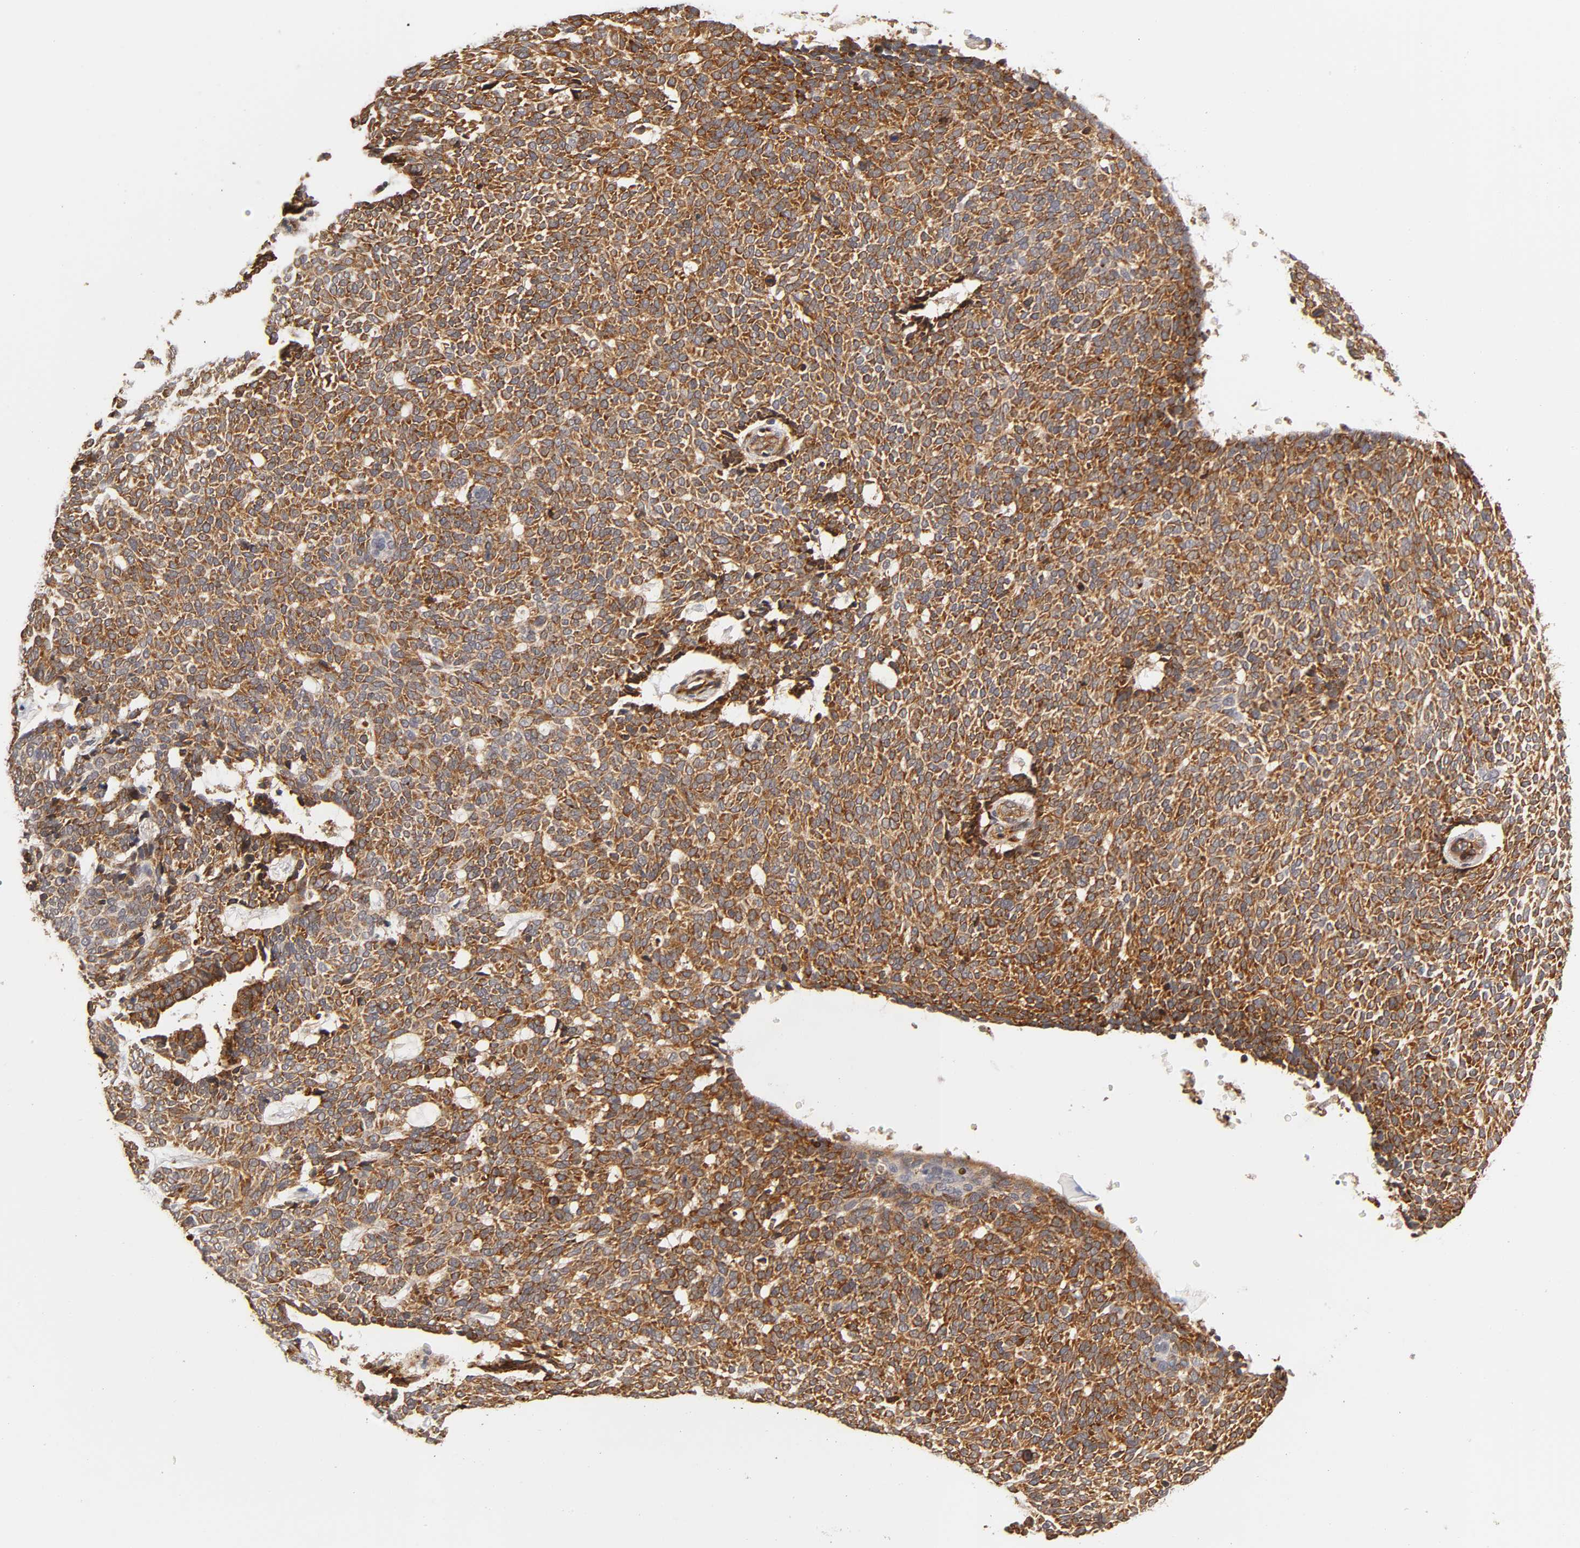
{"staining": {"intensity": "strong", "quantity": ">75%", "location": "cytoplasmic/membranous"}, "tissue": "skin cancer", "cell_type": "Tumor cells", "image_type": "cancer", "snomed": [{"axis": "morphology", "description": "Normal tissue, NOS"}, {"axis": "morphology", "description": "Basal cell carcinoma"}, {"axis": "topography", "description": "Skin"}], "caption": "Immunohistochemistry (IHC) histopathology image of neoplastic tissue: skin cancer (basal cell carcinoma) stained using immunohistochemistry exhibits high levels of strong protein expression localized specifically in the cytoplasmic/membranous of tumor cells, appearing as a cytoplasmic/membranous brown color.", "gene": "LAMB1", "patient": {"sex": "male", "age": 87}}